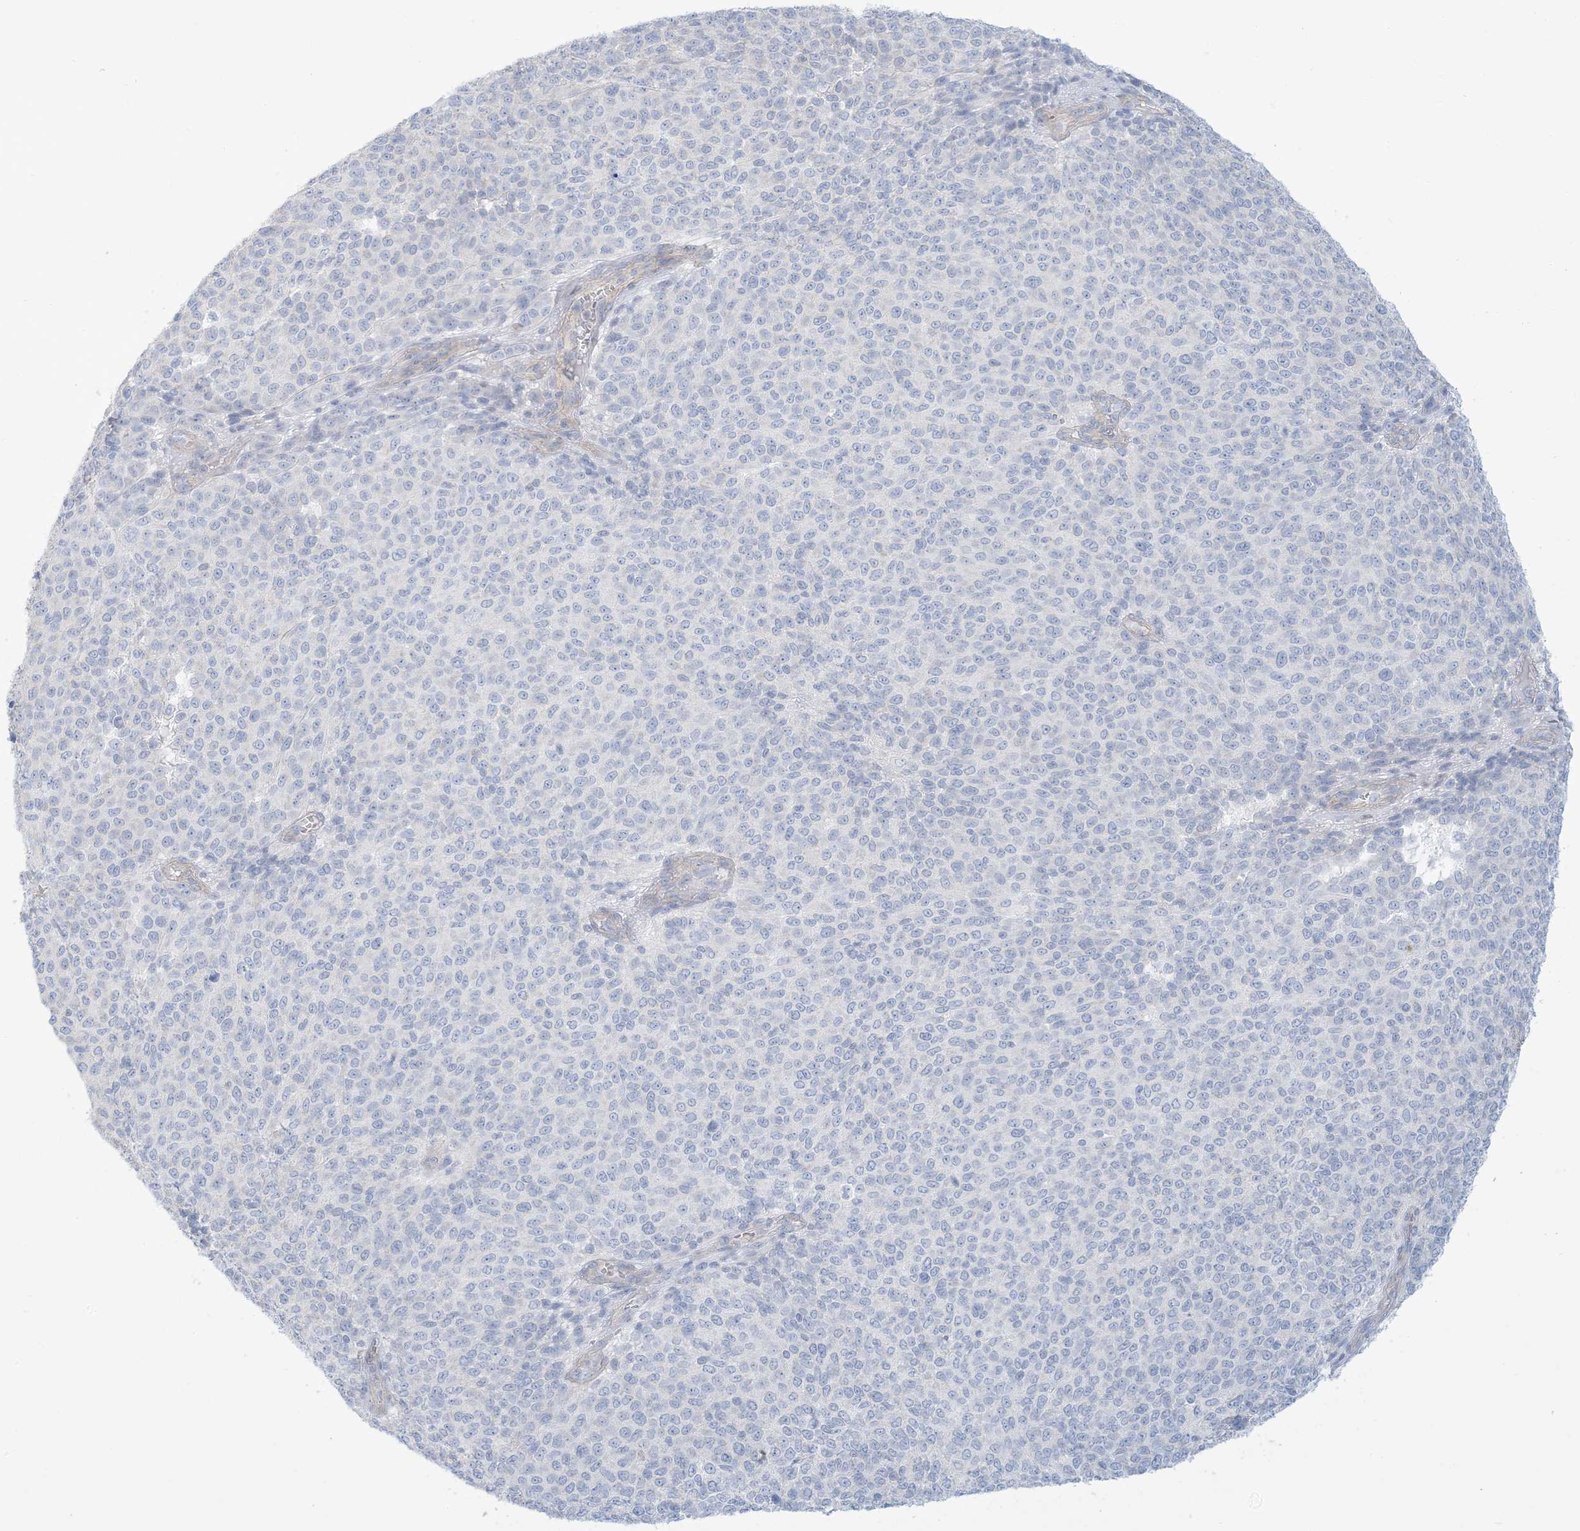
{"staining": {"intensity": "negative", "quantity": "none", "location": "none"}, "tissue": "melanoma", "cell_type": "Tumor cells", "image_type": "cancer", "snomed": [{"axis": "morphology", "description": "Malignant melanoma, NOS"}, {"axis": "topography", "description": "Skin"}], "caption": "Immunohistochemistry photomicrograph of neoplastic tissue: human melanoma stained with DAB (3,3'-diaminobenzidine) shows no significant protein positivity in tumor cells.", "gene": "MTHFD2L", "patient": {"sex": "male", "age": 49}}